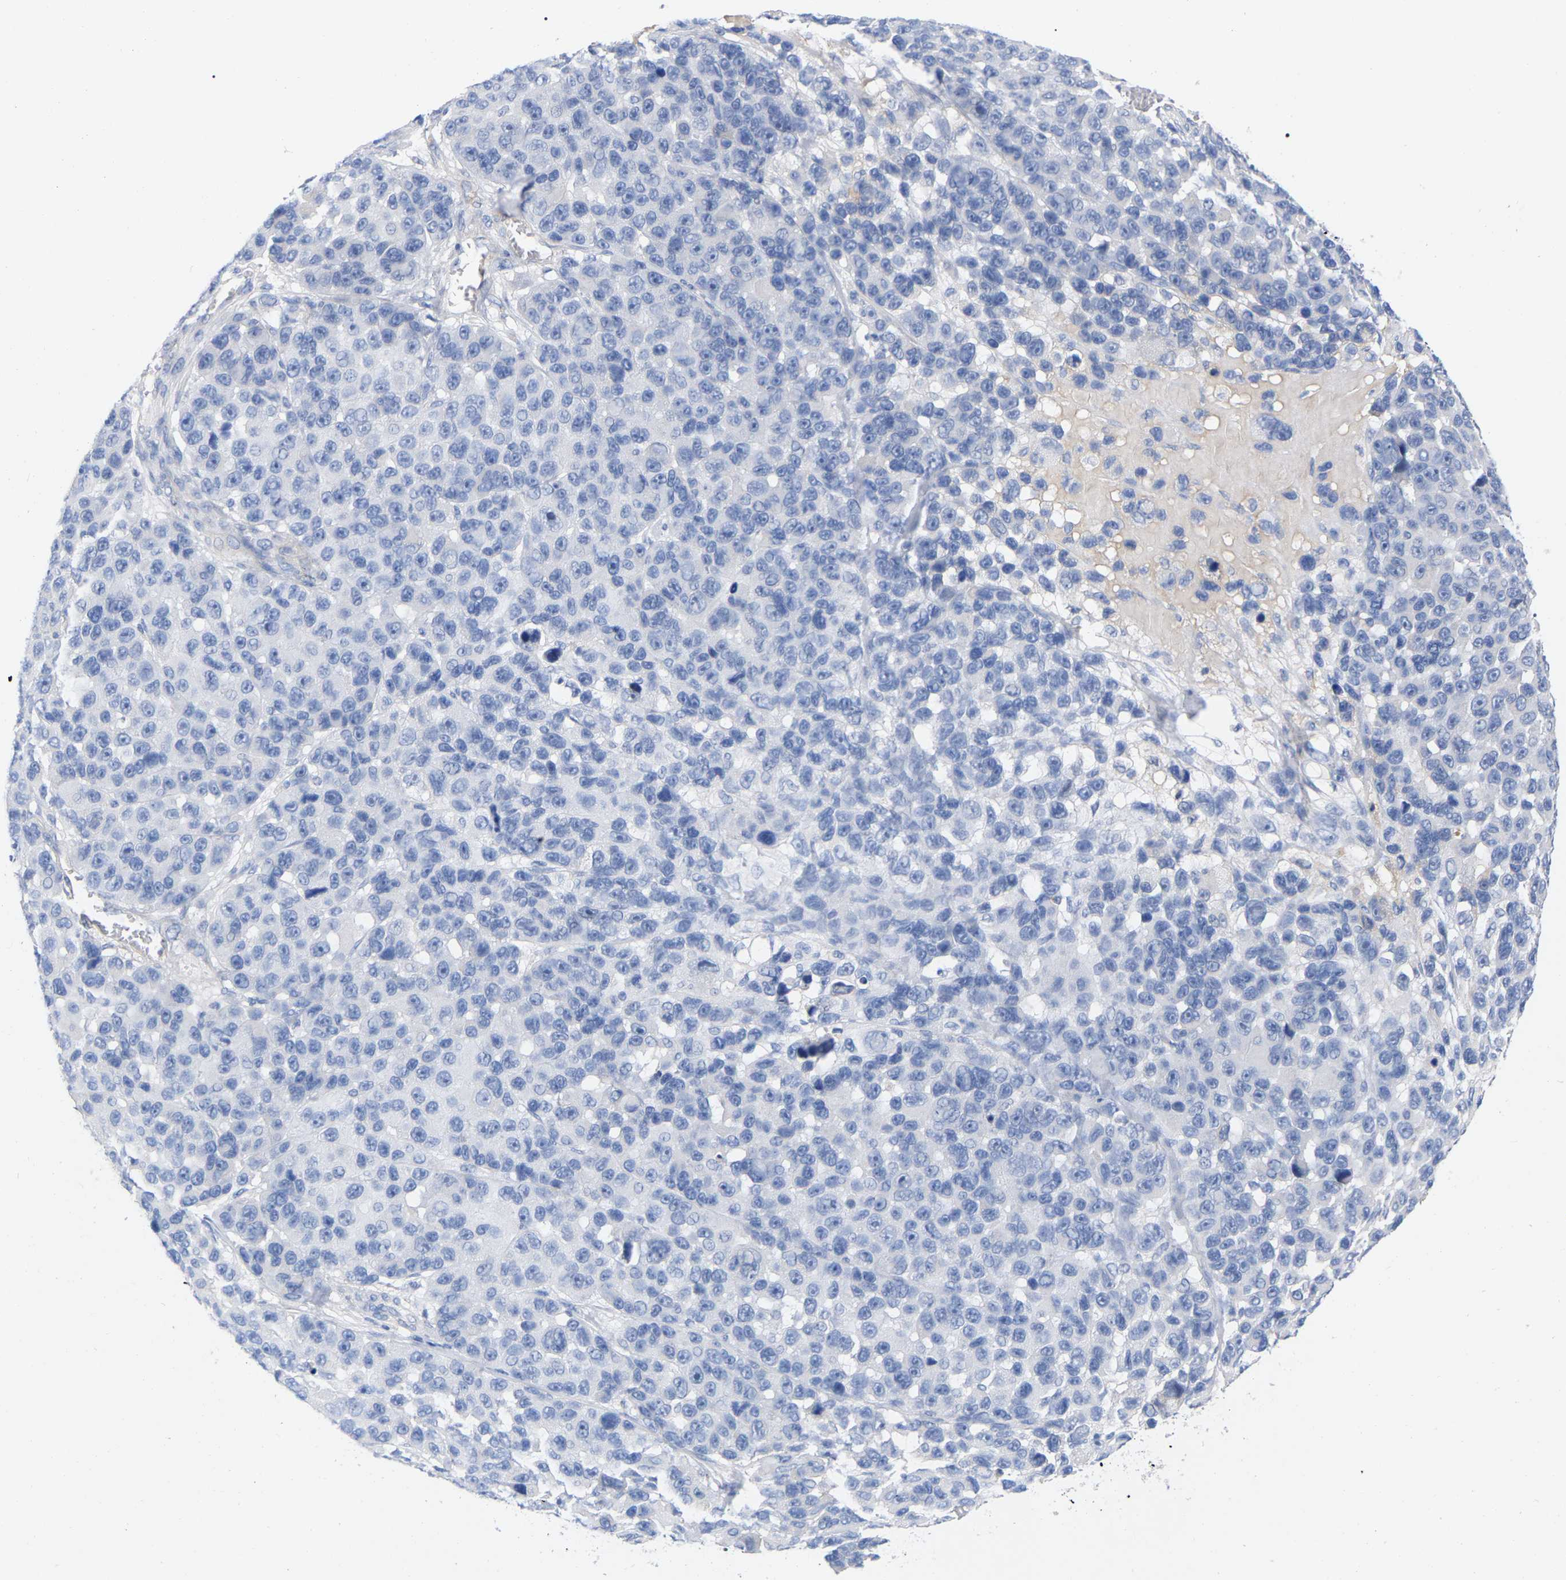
{"staining": {"intensity": "negative", "quantity": "none", "location": "none"}, "tissue": "melanoma", "cell_type": "Tumor cells", "image_type": "cancer", "snomed": [{"axis": "morphology", "description": "Malignant melanoma, NOS"}, {"axis": "topography", "description": "Skin"}], "caption": "High power microscopy histopathology image of an immunohistochemistry (IHC) micrograph of malignant melanoma, revealing no significant staining in tumor cells.", "gene": "HAPLN1", "patient": {"sex": "male", "age": 53}}